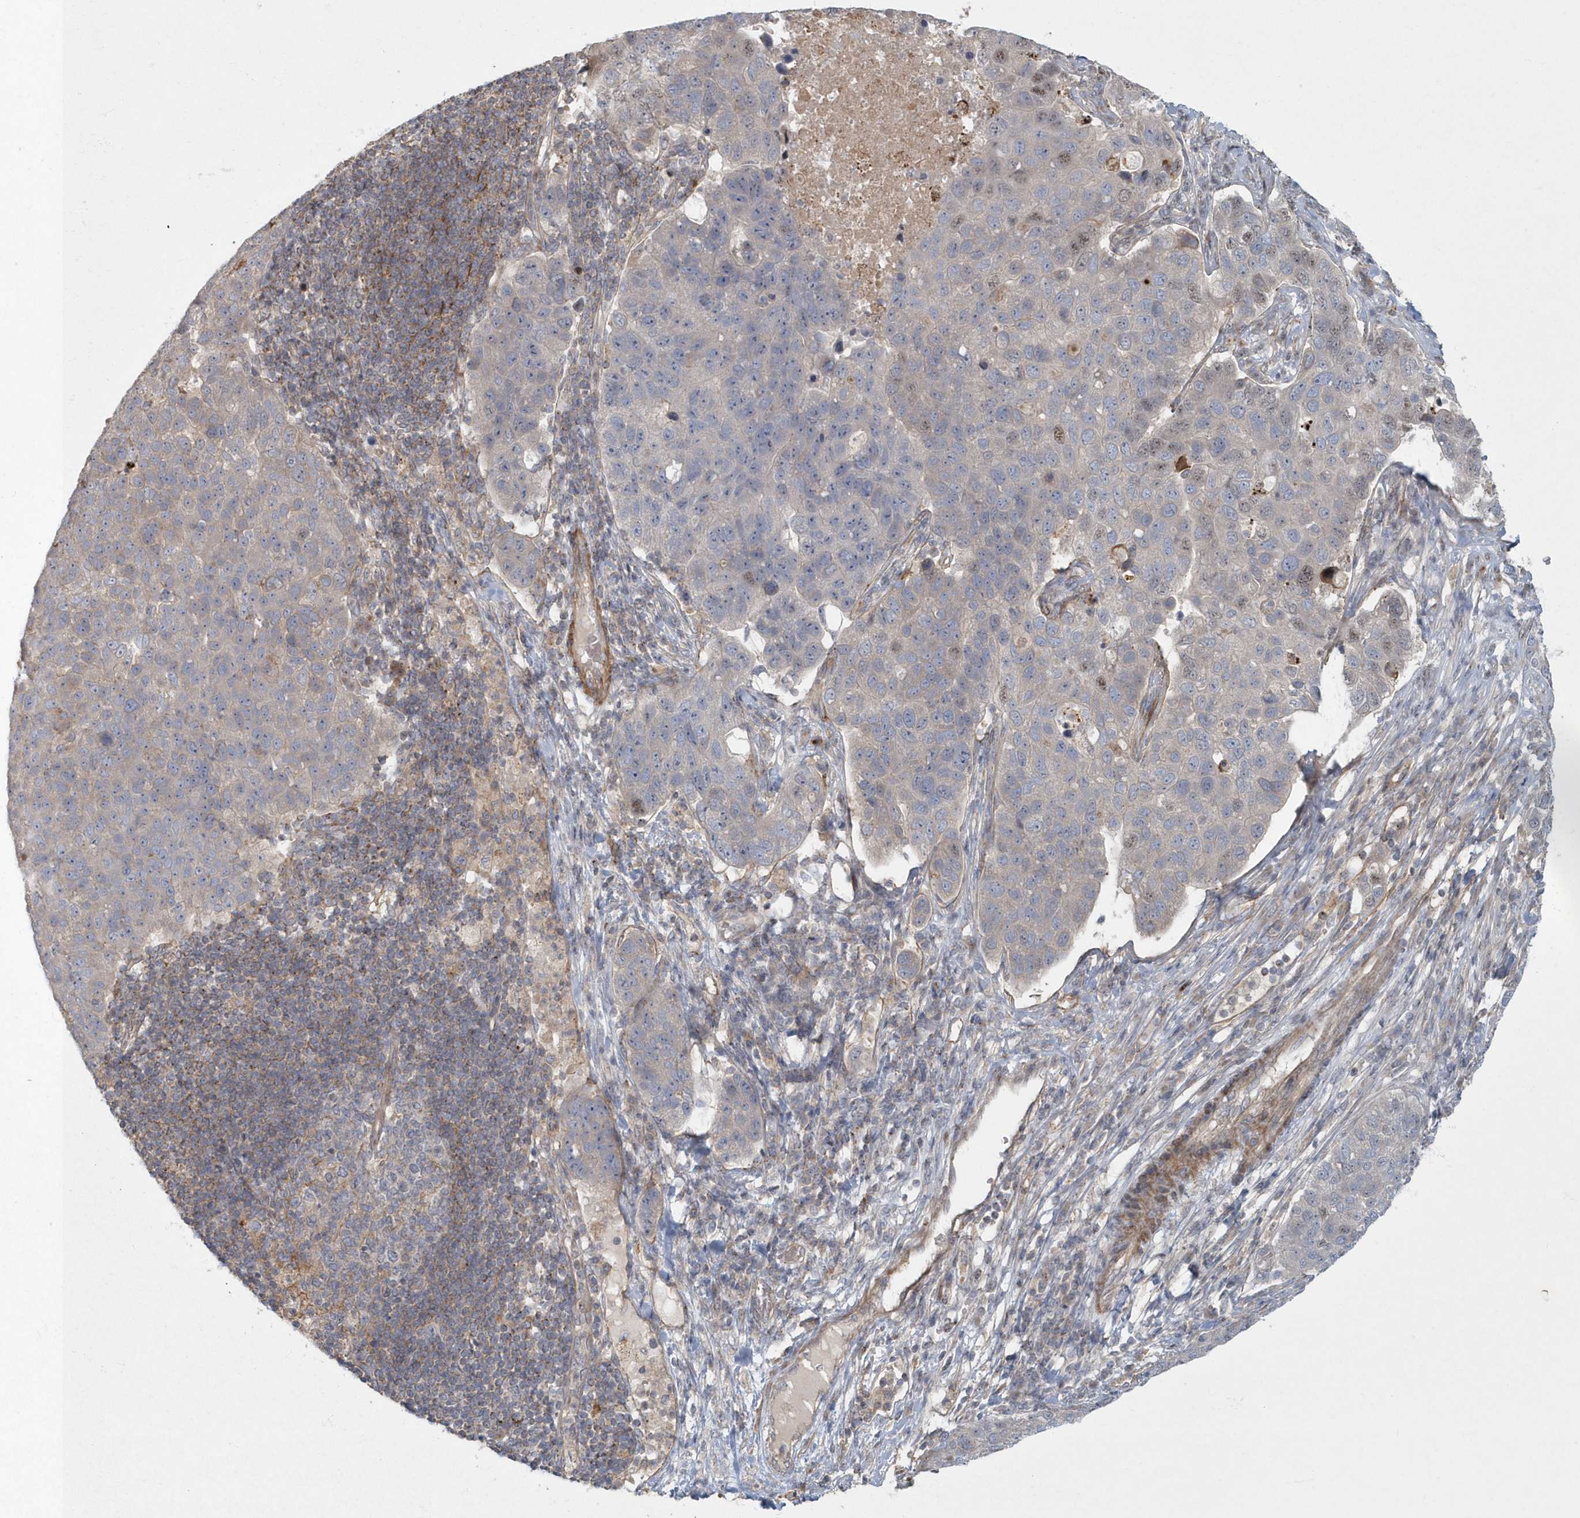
{"staining": {"intensity": "negative", "quantity": "none", "location": "none"}, "tissue": "pancreatic cancer", "cell_type": "Tumor cells", "image_type": "cancer", "snomed": [{"axis": "morphology", "description": "Adenocarcinoma, NOS"}, {"axis": "topography", "description": "Pancreas"}], "caption": "Protein analysis of pancreatic adenocarcinoma shows no significant expression in tumor cells.", "gene": "ARHGEF38", "patient": {"sex": "female", "age": 61}}